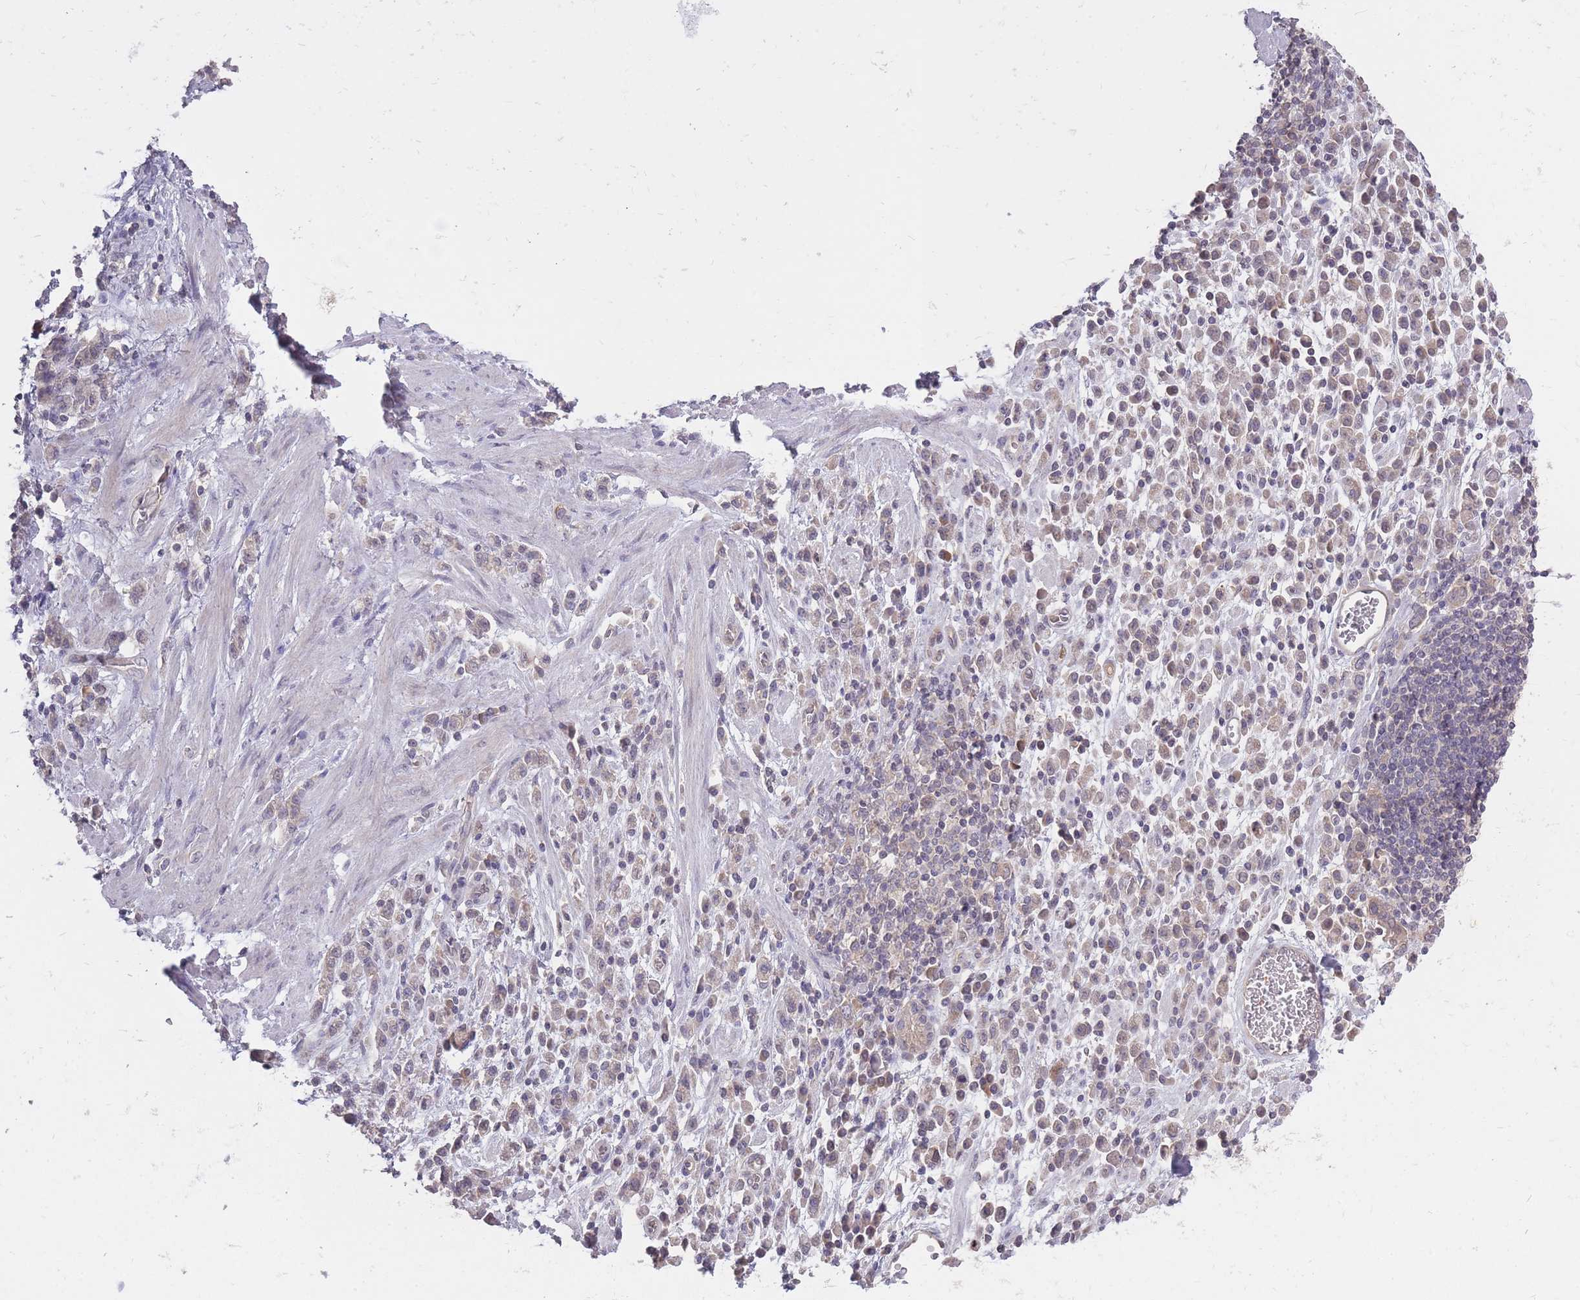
{"staining": {"intensity": "weak", "quantity": "<25%", "location": "cytoplasmic/membranous"}, "tissue": "stomach cancer", "cell_type": "Tumor cells", "image_type": "cancer", "snomed": [{"axis": "morphology", "description": "Adenocarcinoma, NOS"}, {"axis": "topography", "description": "Stomach"}], "caption": "An immunohistochemistry photomicrograph of stomach adenocarcinoma is shown. There is no staining in tumor cells of stomach adenocarcinoma.", "gene": "ADCYAP1R1", "patient": {"sex": "male", "age": 77}}